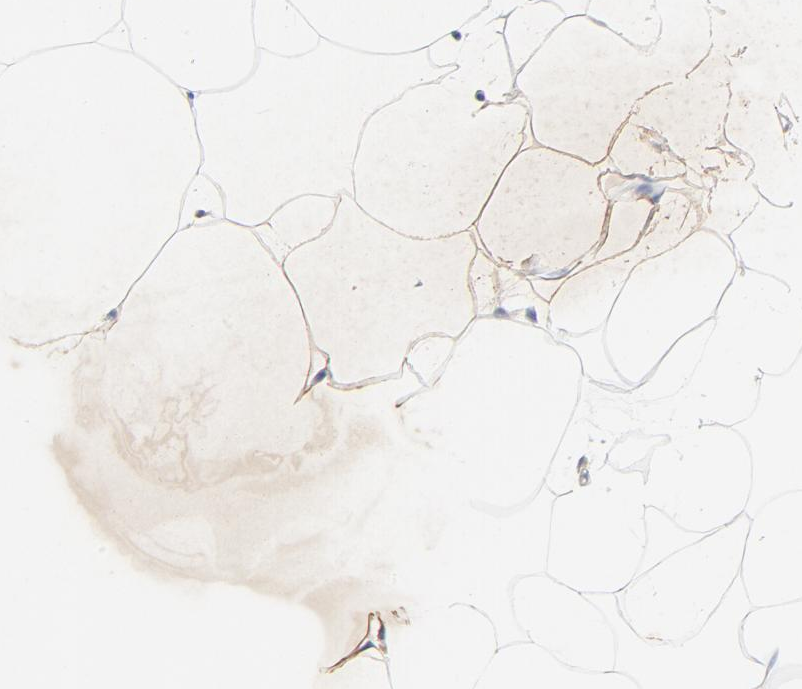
{"staining": {"intensity": "negative", "quantity": "none", "location": "none"}, "tissue": "adipose tissue", "cell_type": "Adipocytes", "image_type": "normal", "snomed": [{"axis": "morphology", "description": "Normal tissue, NOS"}, {"axis": "morphology", "description": "Duct carcinoma"}, {"axis": "topography", "description": "Breast"}, {"axis": "topography", "description": "Adipose tissue"}], "caption": "High power microscopy photomicrograph of an immunohistochemistry photomicrograph of unremarkable adipose tissue, revealing no significant expression in adipocytes.", "gene": "VAV2", "patient": {"sex": "female", "age": 37}}